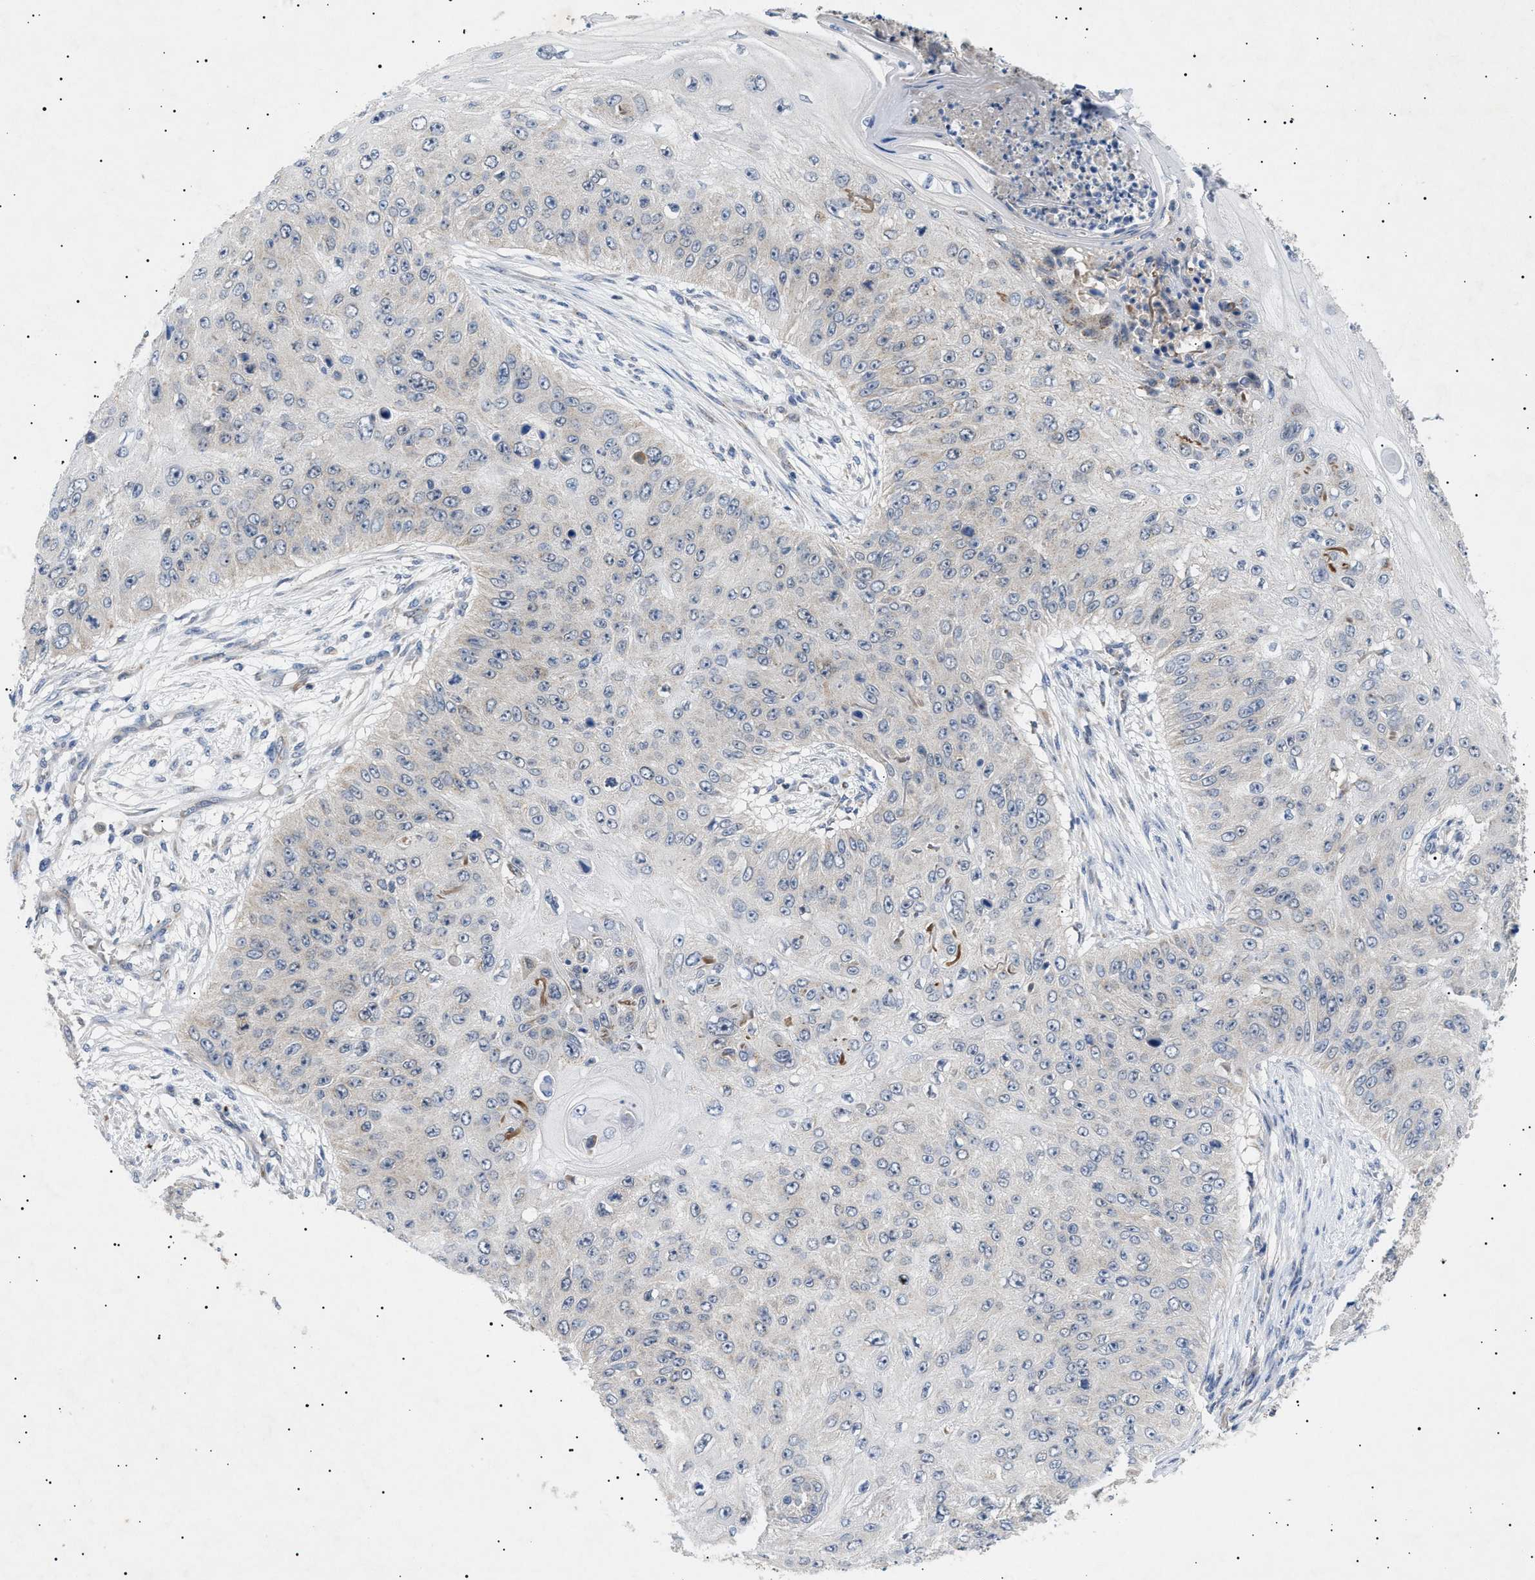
{"staining": {"intensity": "negative", "quantity": "none", "location": "none"}, "tissue": "skin cancer", "cell_type": "Tumor cells", "image_type": "cancer", "snomed": [{"axis": "morphology", "description": "Squamous cell carcinoma, NOS"}, {"axis": "topography", "description": "Skin"}], "caption": "Image shows no protein staining in tumor cells of skin cancer (squamous cell carcinoma) tissue.", "gene": "SIRT5", "patient": {"sex": "female", "age": 80}}